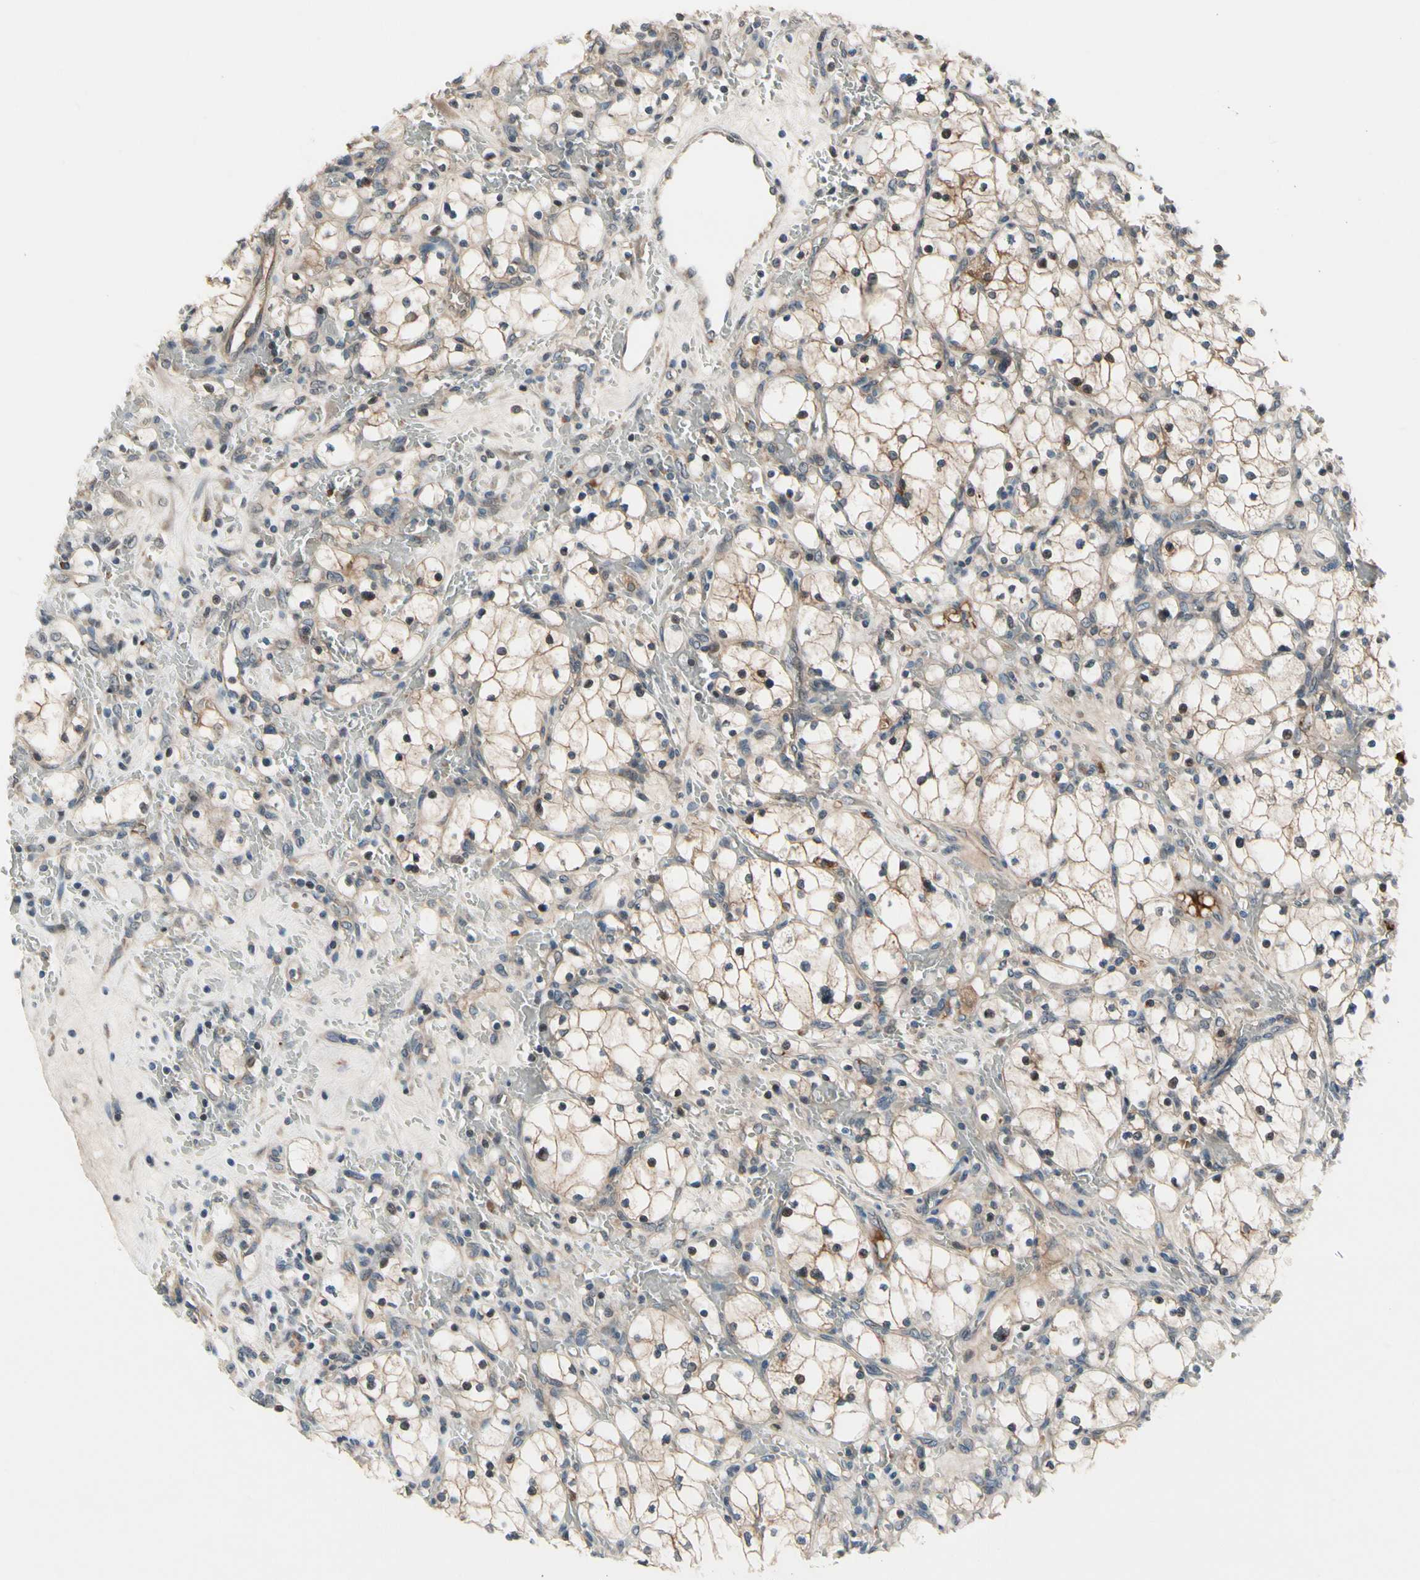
{"staining": {"intensity": "weak", "quantity": "<25%", "location": "cytoplasmic/membranous,nuclear"}, "tissue": "renal cancer", "cell_type": "Tumor cells", "image_type": "cancer", "snomed": [{"axis": "morphology", "description": "Adenocarcinoma, NOS"}, {"axis": "topography", "description": "Kidney"}], "caption": "Tumor cells are negative for brown protein staining in renal adenocarcinoma.", "gene": "SNX29", "patient": {"sex": "female", "age": 83}}